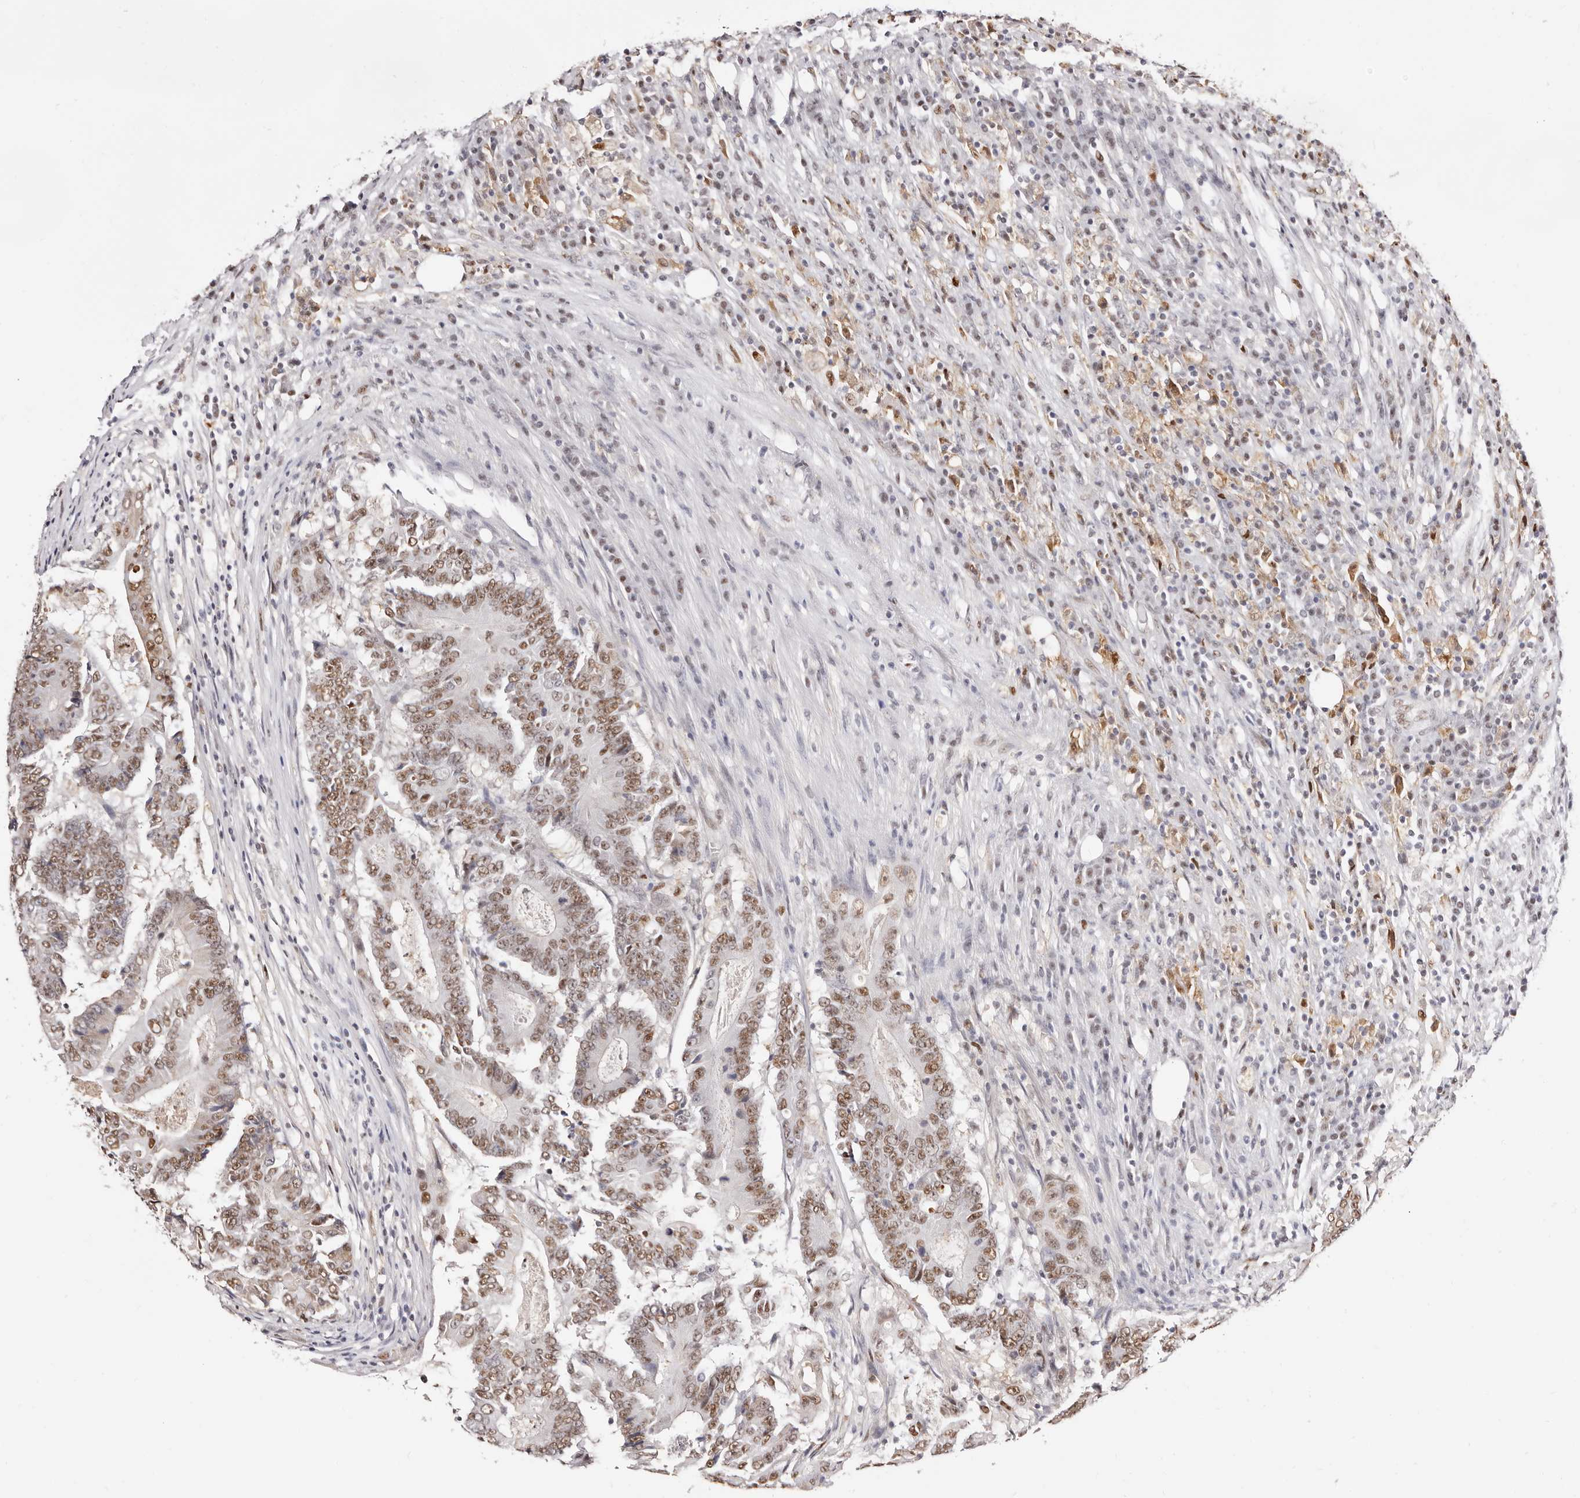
{"staining": {"intensity": "moderate", "quantity": ">75%", "location": "nuclear"}, "tissue": "colorectal cancer", "cell_type": "Tumor cells", "image_type": "cancer", "snomed": [{"axis": "morphology", "description": "Adenocarcinoma, NOS"}, {"axis": "topography", "description": "Colon"}], "caption": "Moderate nuclear expression for a protein is seen in approximately >75% of tumor cells of colorectal cancer (adenocarcinoma) using immunohistochemistry (IHC).", "gene": "TKT", "patient": {"sex": "male", "age": 83}}